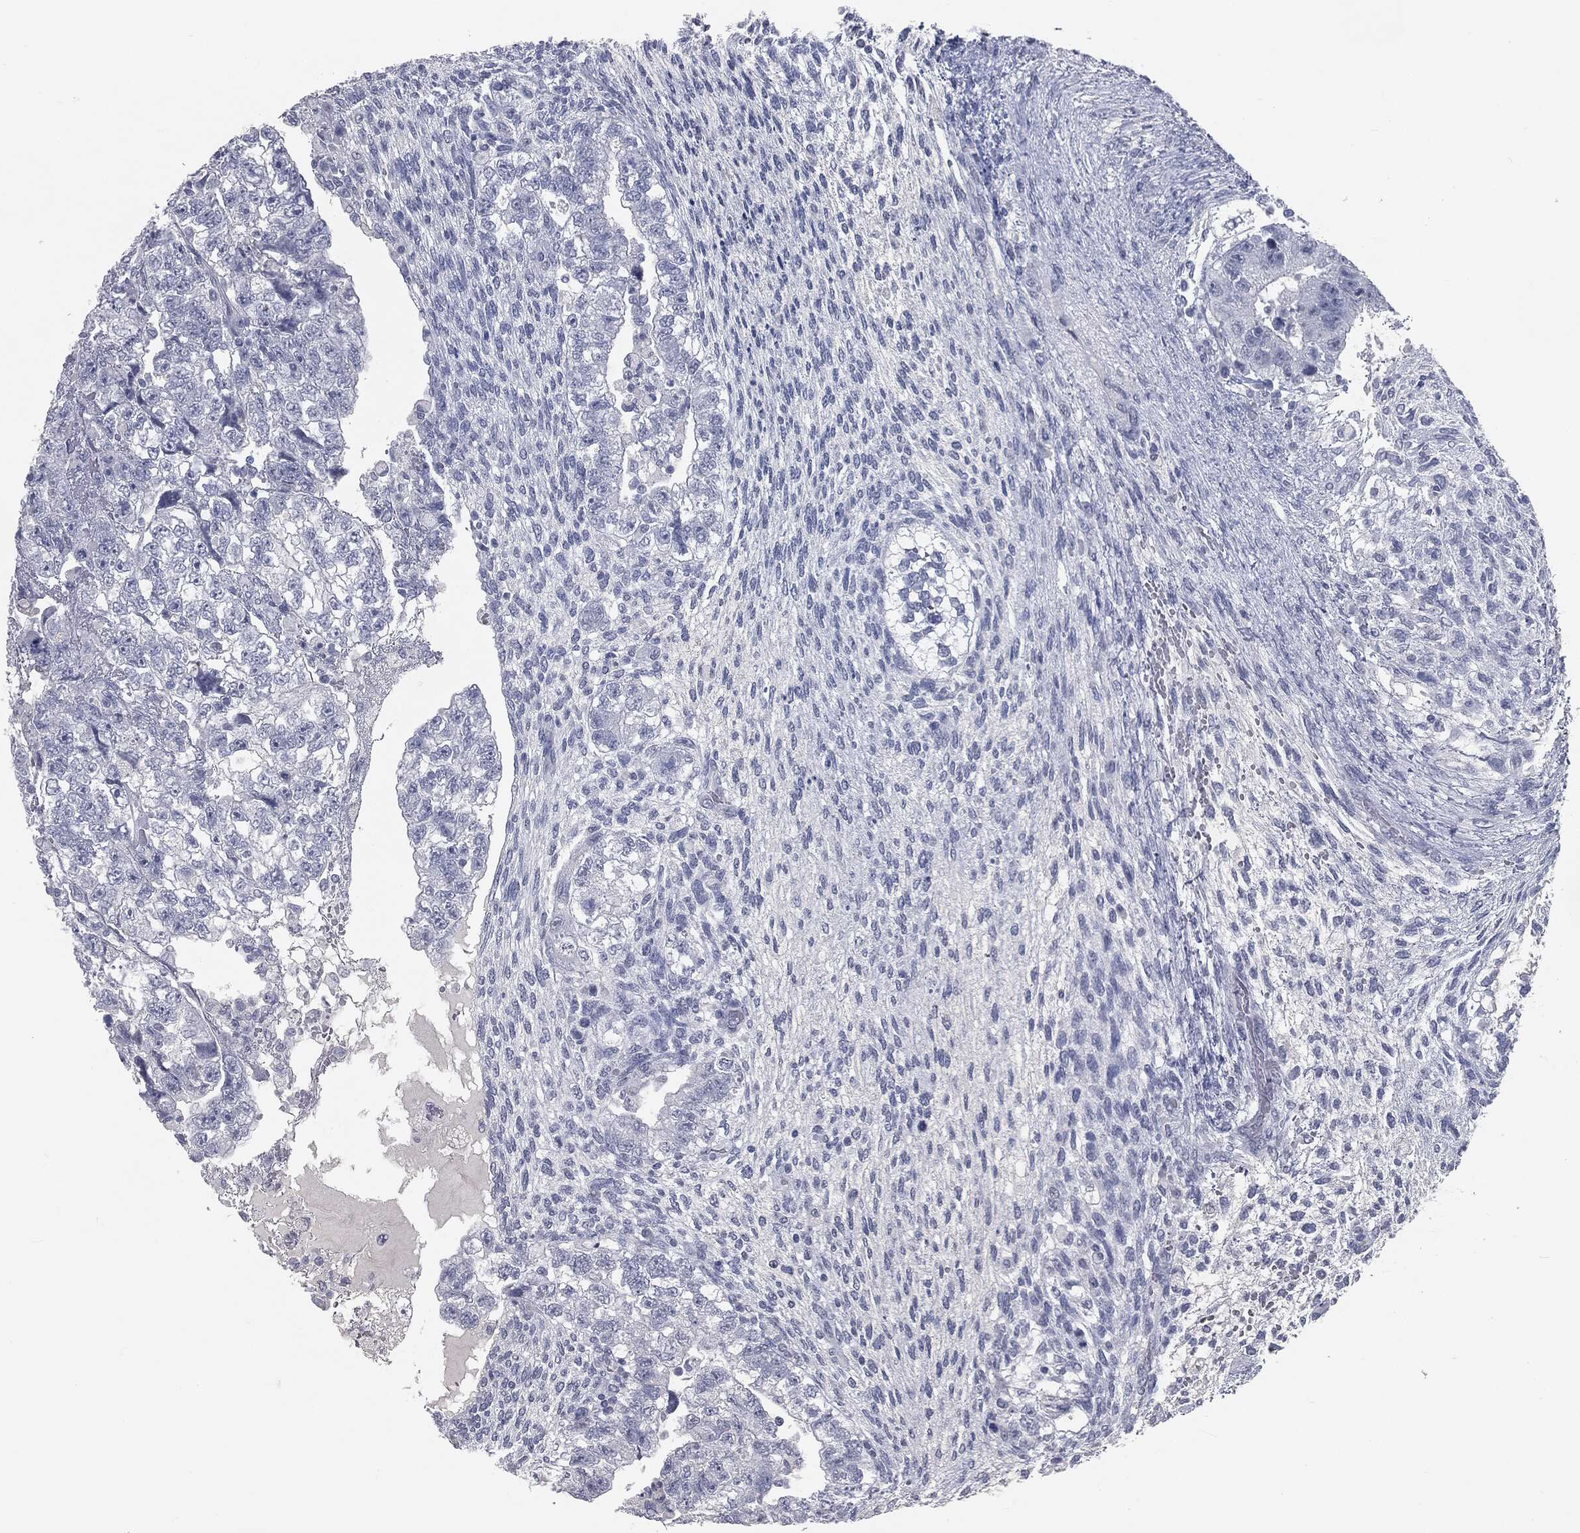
{"staining": {"intensity": "negative", "quantity": "none", "location": "none"}, "tissue": "testis cancer", "cell_type": "Tumor cells", "image_type": "cancer", "snomed": [{"axis": "morphology", "description": "Normal tissue, NOS"}, {"axis": "morphology", "description": "Carcinoma, Embryonal, NOS"}, {"axis": "topography", "description": "Testis"}], "caption": "High power microscopy histopathology image of an IHC histopathology image of testis cancer, revealing no significant staining in tumor cells.", "gene": "PRAME", "patient": {"sex": "male", "age": 36}}